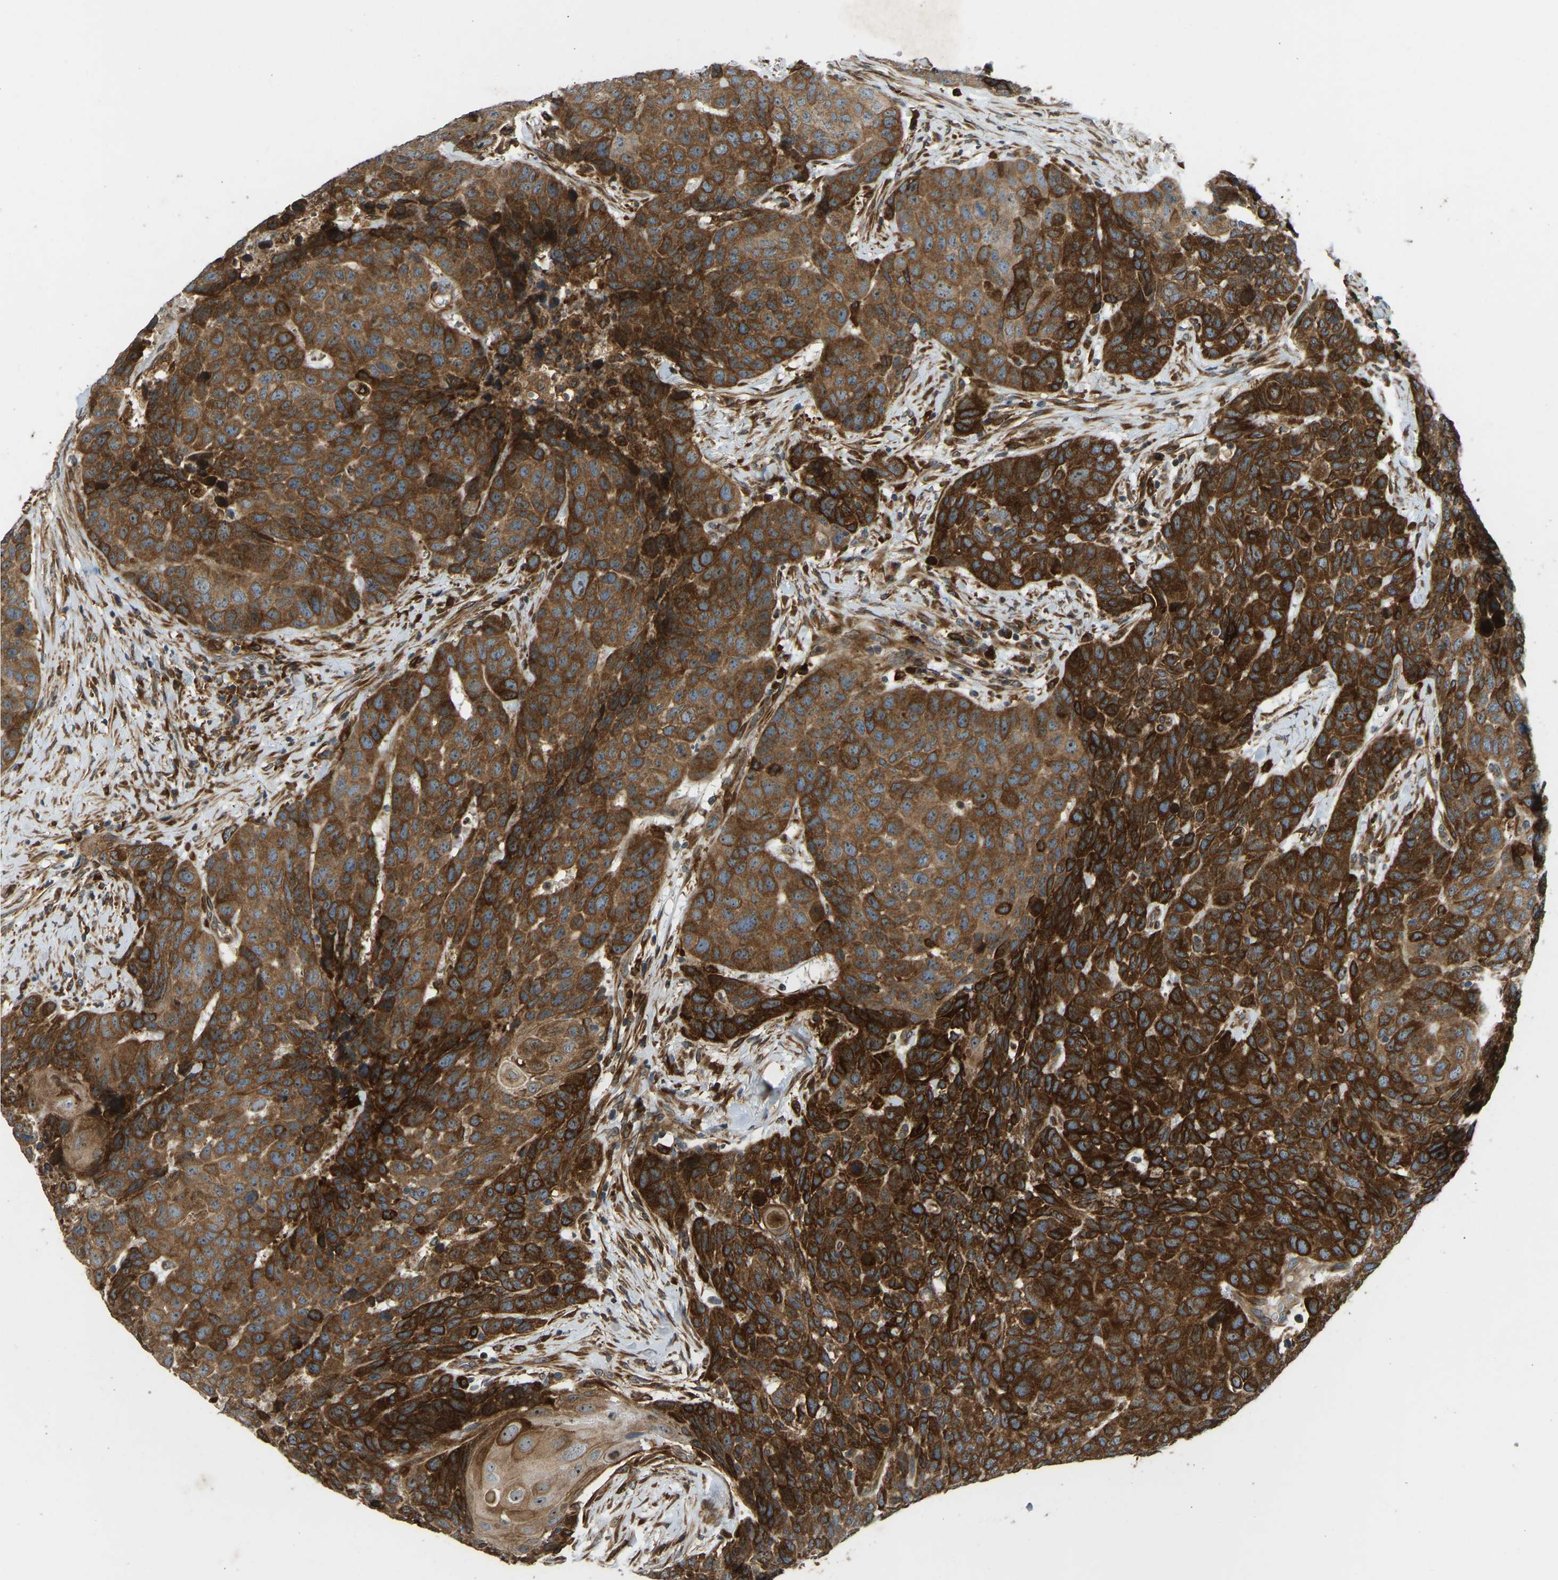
{"staining": {"intensity": "strong", "quantity": ">75%", "location": "cytoplasmic/membranous"}, "tissue": "head and neck cancer", "cell_type": "Tumor cells", "image_type": "cancer", "snomed": [{"axis": "morphology", "description": "Squamous cell carcinoma, NOS"}, {"axis": "topography", "description": "Head-Neck"}], "caption": "This is an image of IHC staining of head and neck cancer (squamous cell carcinoma), which shows strong expression in the cytoplasmic/membranous of tumor cells.", "gene": "OS9", "patient": {"sex": "male", "age": 66}}